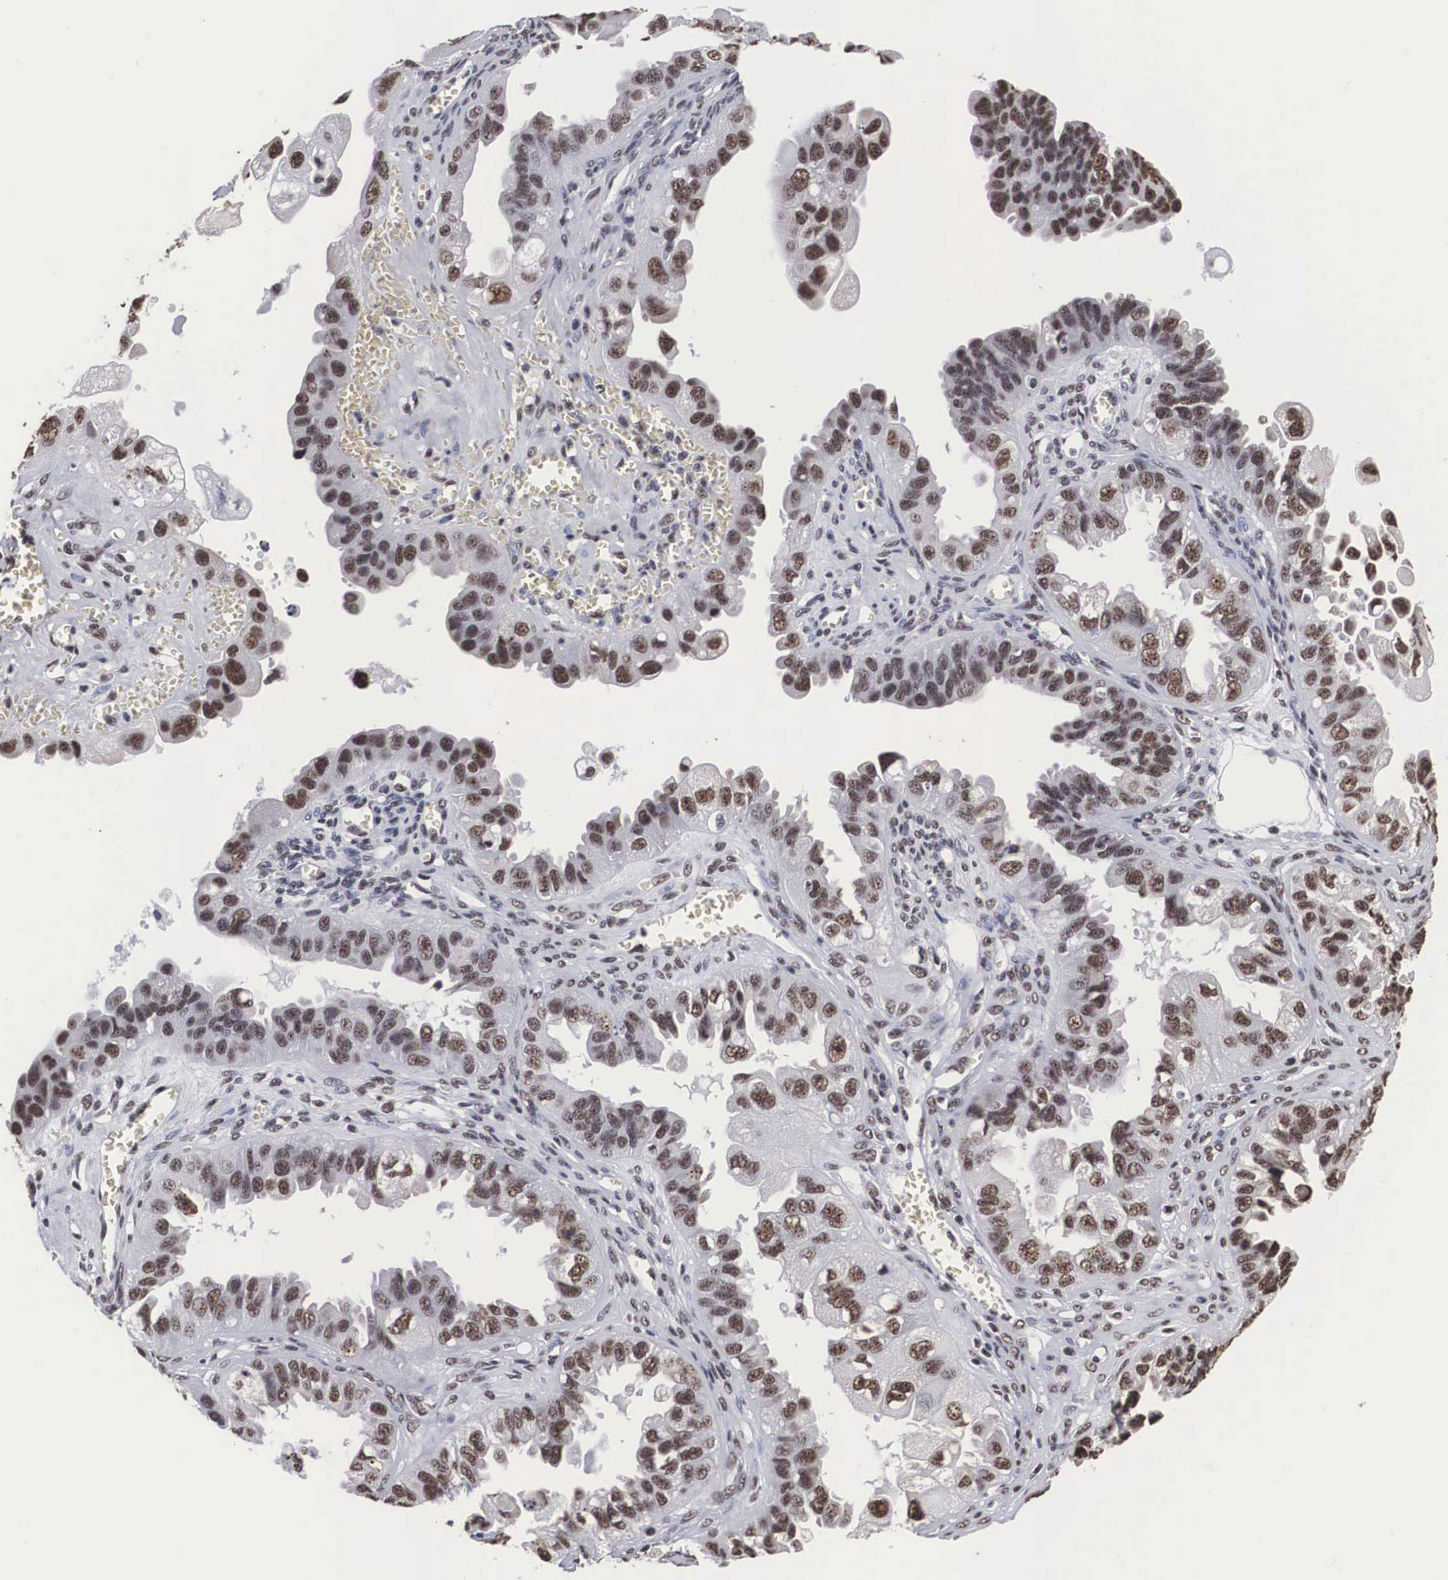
{"staining": {"intensity": "weak", "quantity": ">75%", "location": "nuclear"}, "tissue": "ovarian cancer", "cell_type": "Tumor cells", "image_type": "cancer", "snomed": [{"axis": "morphology", "description": "Carcinoma, endometroid"}, {"axis": "topography", "description": "Ovary"}], "caption": "This is an image of IHC staining of ovarian cancer (endometroid carcinoma), which shows weak positivity in the nuclear of tumor cells.", "gene": "ACIN1", "patient": {"sex": "female", "age": 85}}